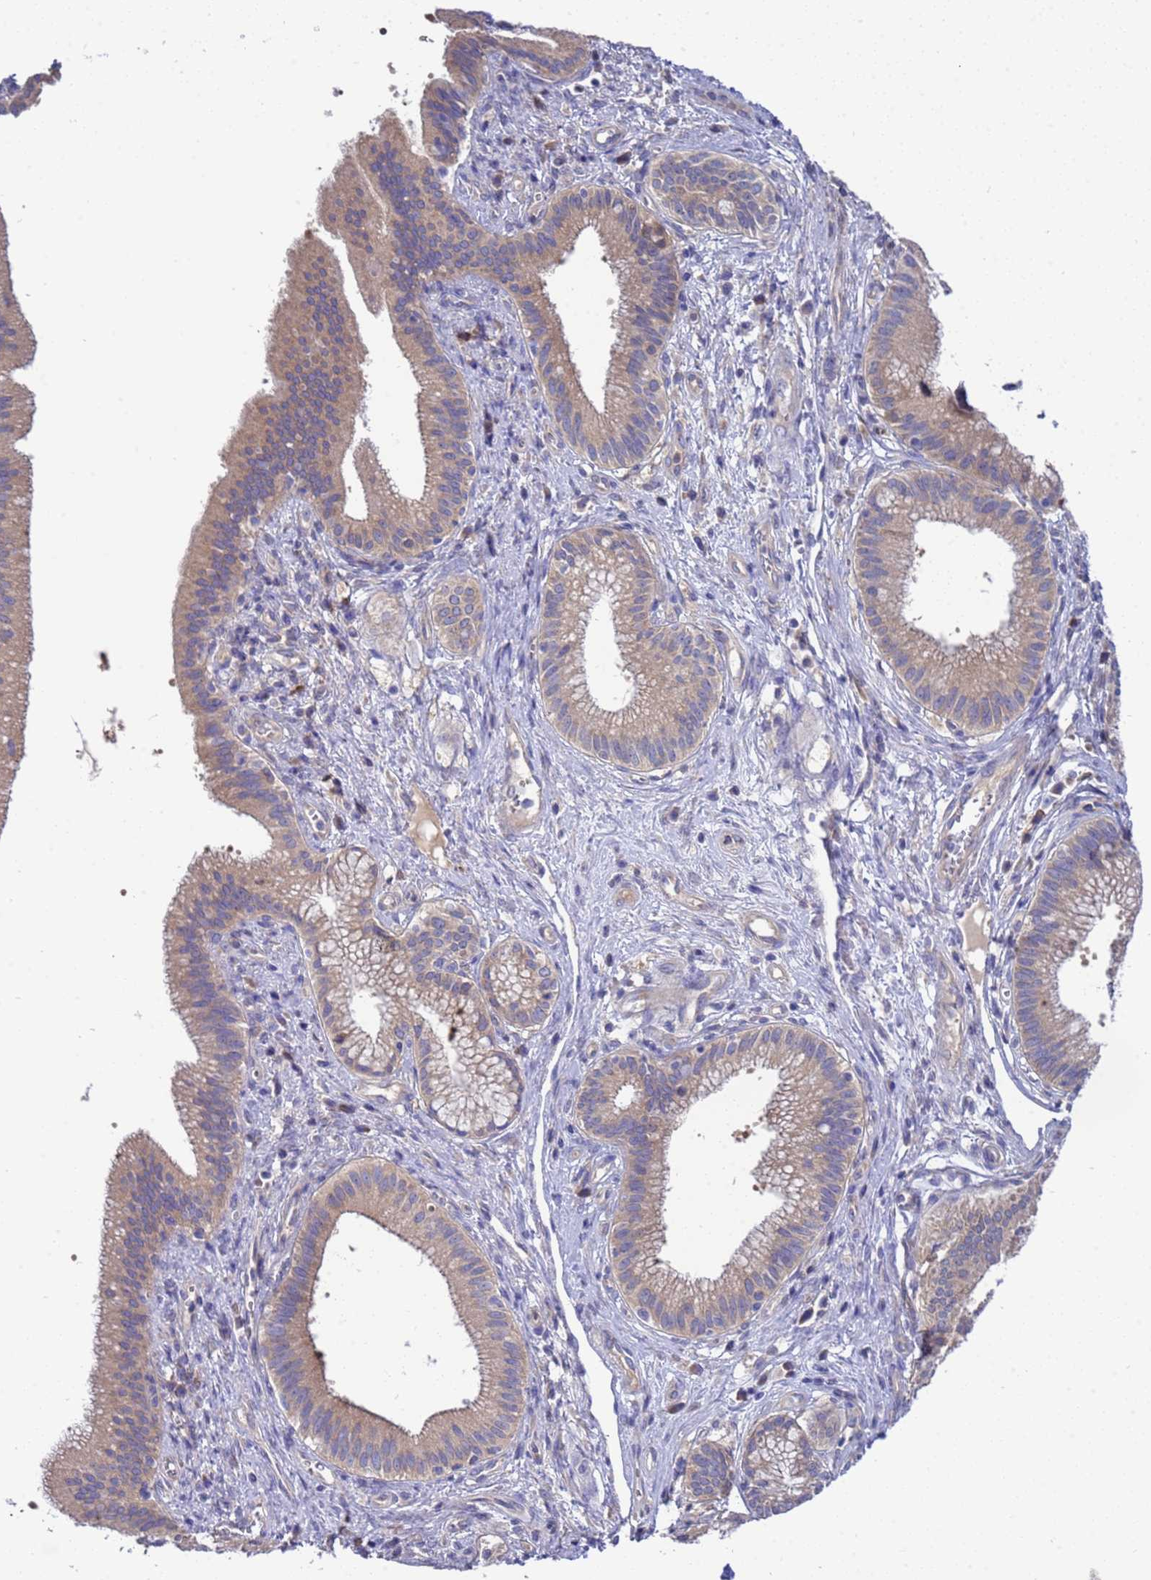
{"staining": {"intensity": "weak", "quantity": ">75%", "location": "cytoplasmic/membranous"}, "tissue": "pancreatic cancer", "cell_type": "Tumor cells", "image_type": "cancer", "snomed": [{"axis": "morphology", "description": "Adenocarcinoma, NOS"}, {"axis": "topography", "description": "Pancreas"}], "caption": "A low amount of weak cytoplasmic/membranous positivity is present in approximately >75% of tumor cells in pancreatic adenocarcinoma tissue.", "gene": "RC3H2", "patient": {"sex": "male", "age": 72}}